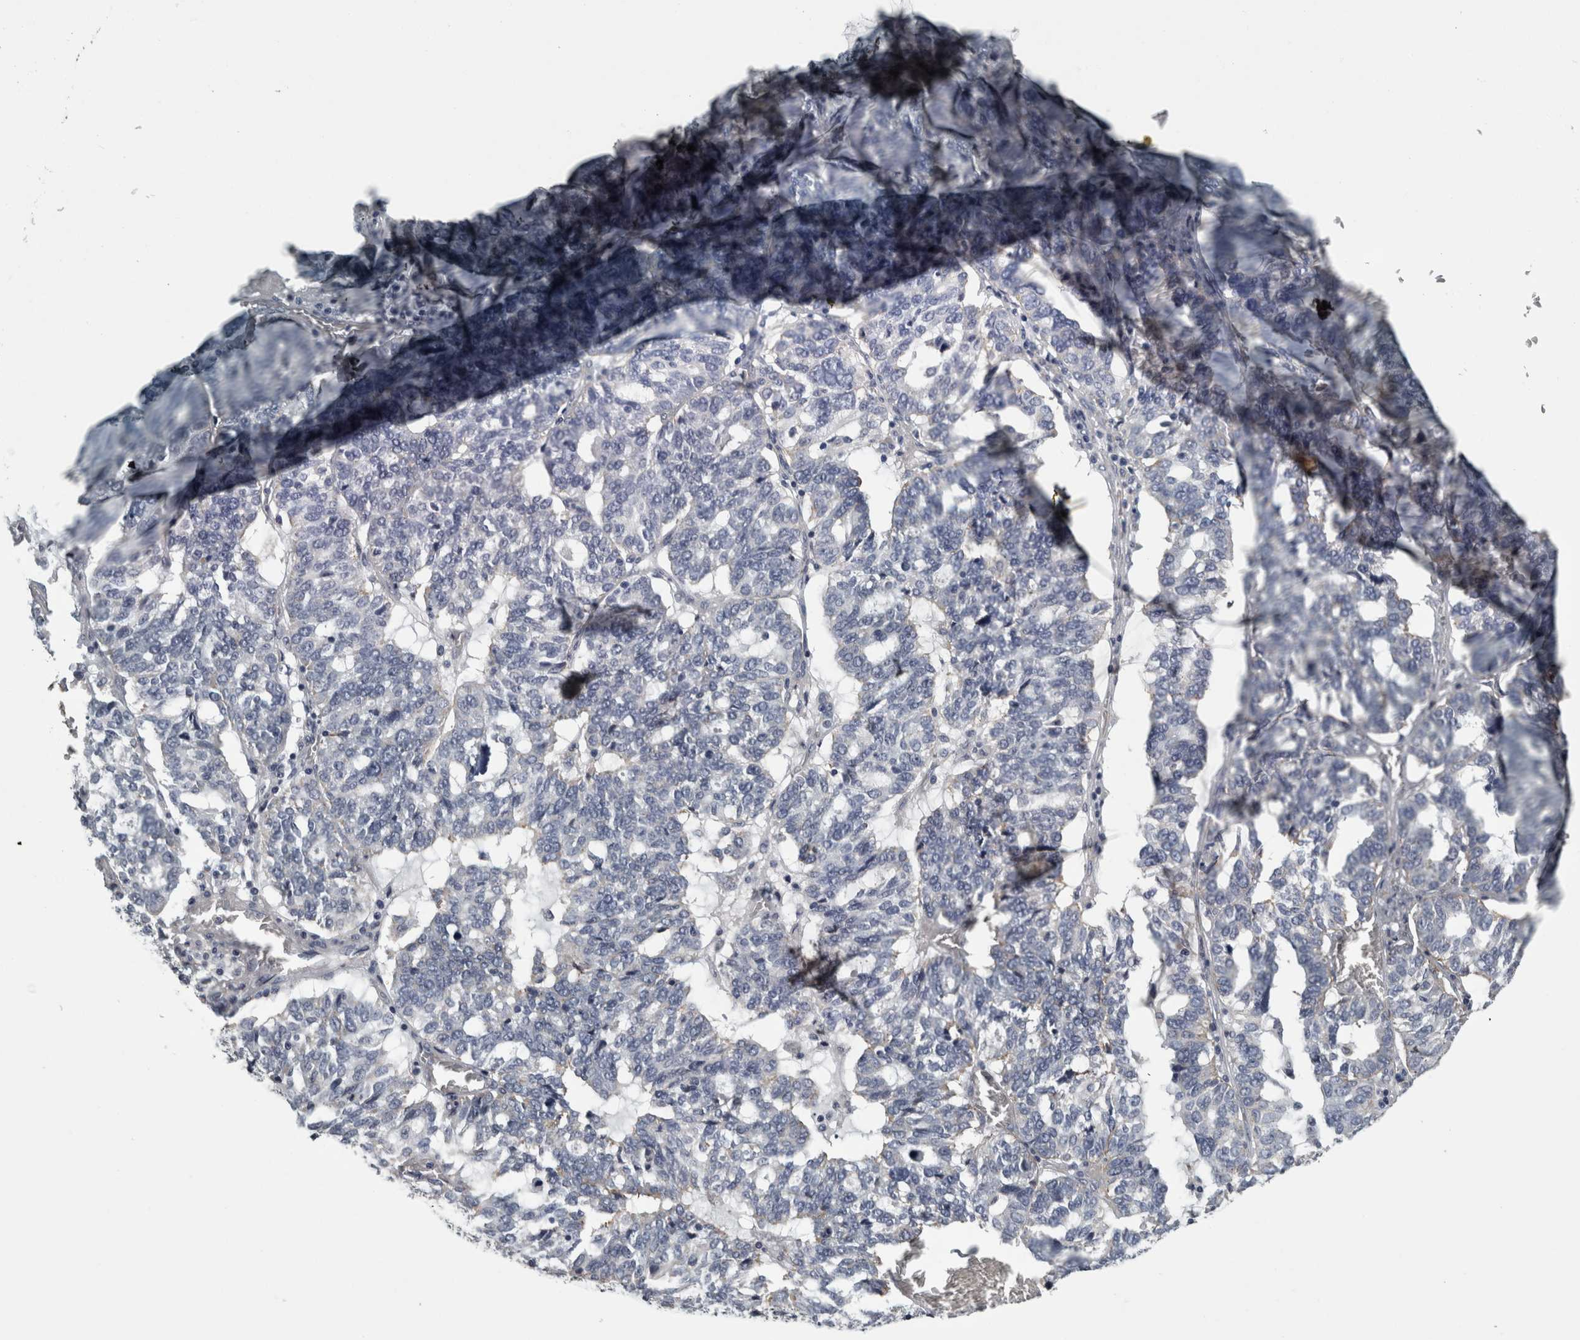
{"staining": {"intensity": "negative", "quantity": "none", "location": "none"}, "tissue": "ovarian cancer", "cell_type": "Tumor cells", "image_type": "cancer", "snomed": [{"axis": "morphology", "description": "Cystadenocarcinoma, serous, NOS"}, {"axis": "topography", "description": "Ovary"}], "caption": "Protein analysis of ovarian cancer shows no significant positivity in tumor cells.", "gene": "FRK", "patient": {"sex": "female", "age": 59}}